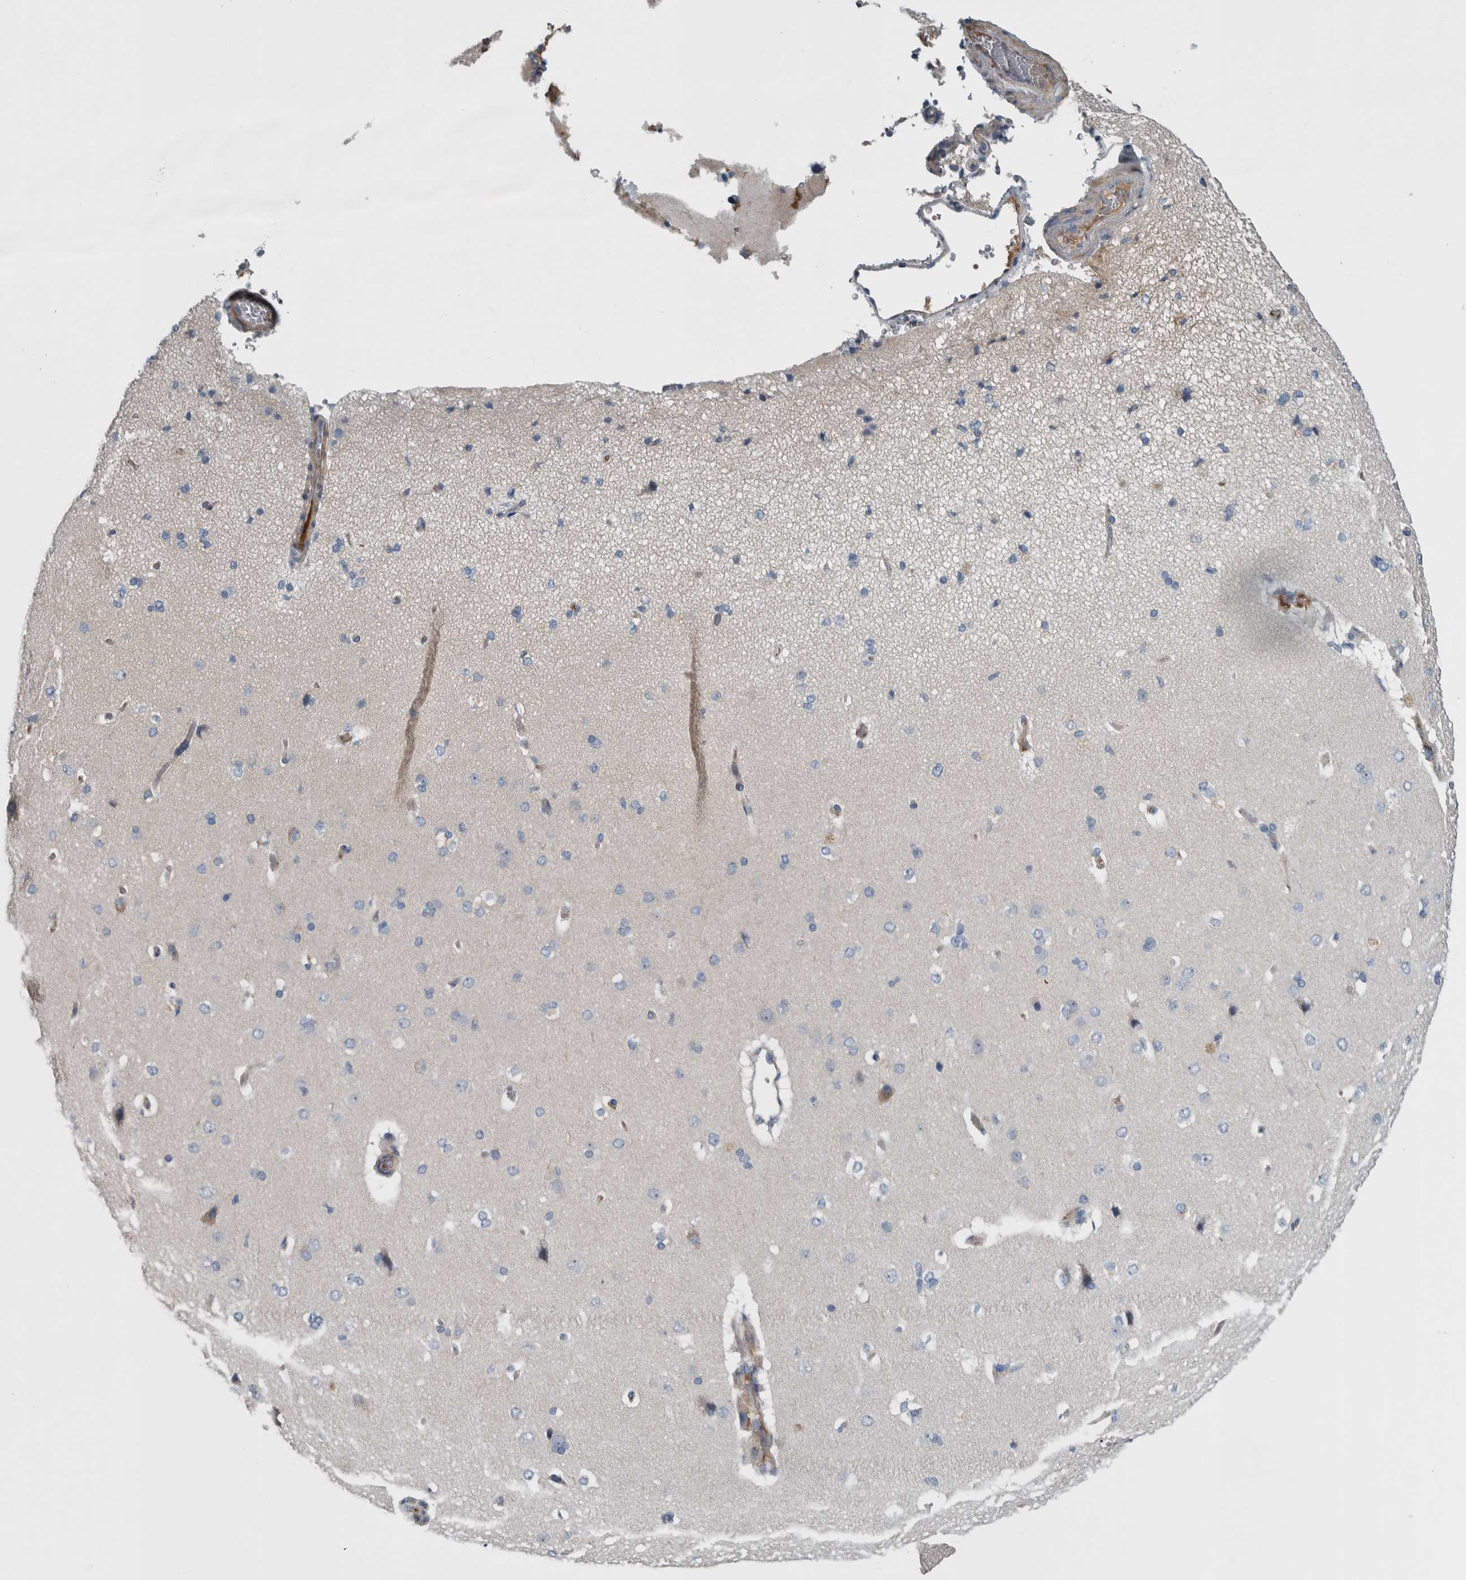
{"staining": {"intensity": "negative", "quantity": "none", "location": "none"}, "tissue": "cerebral cortex", "cell_type": "Endothelial cells", "image_type": "normal", "snomed": [{"axis": "morphology", "description": "Normal tissue, NOS"}, {"axis": "topography", "description": "Cerebral cortex"}], "caption": "Immunohistochemical staining of unremarkable human cerebral cortex displays no significant staining in endothelial cells. (Stains: DAB (3,3'-diaminobenzidine) immunohistochemistry with hematoxylin counter stain, Microscopy: brightfield microscopy at high magnification).", "gene": "SERPINC1", "patient": {"sex": "male", "age": 62}}